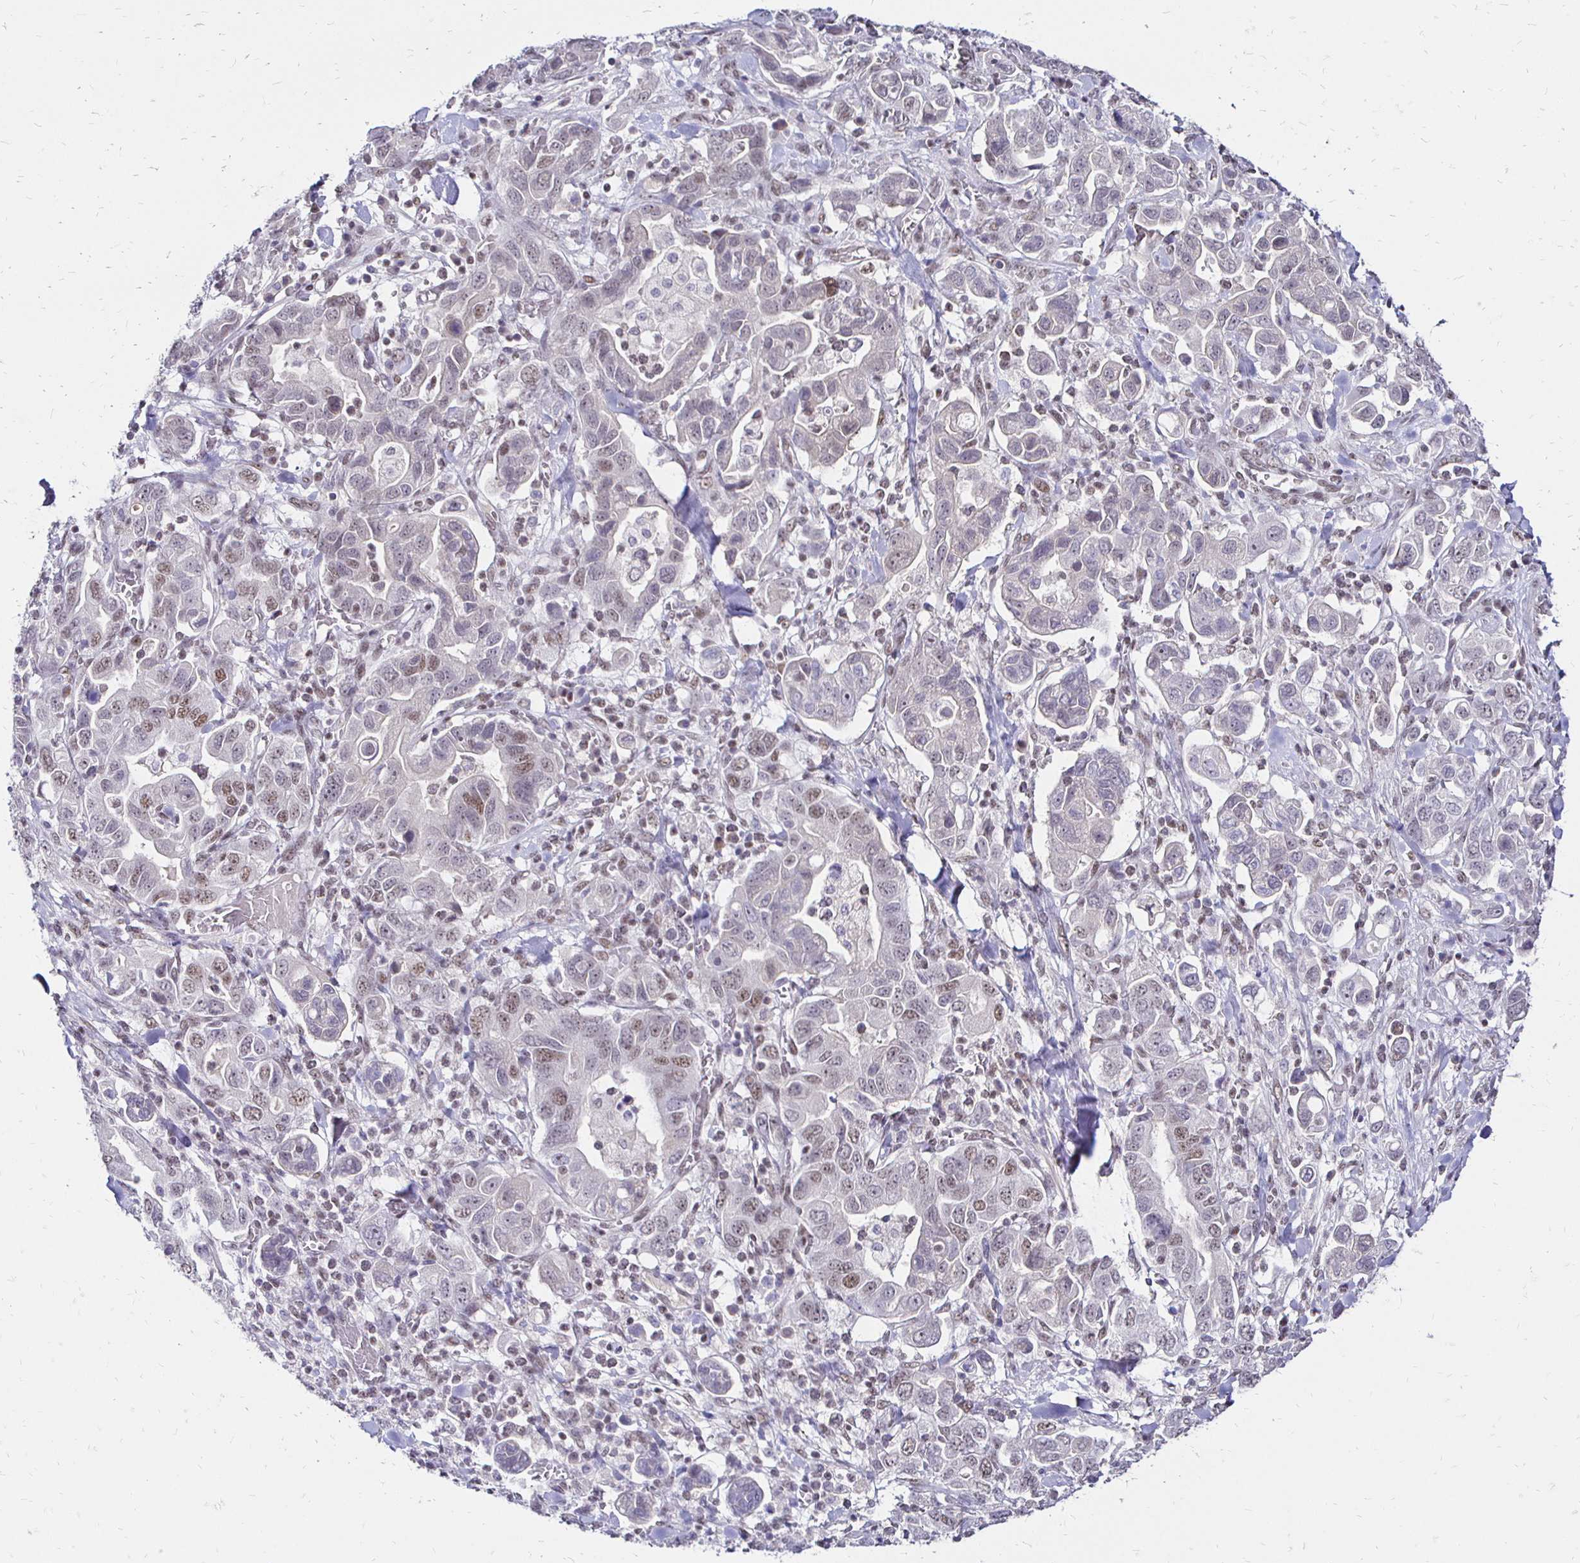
{"staining": {"intensity": "weak", "quantity": "25%-75%", "location": "nuclear"}, "tissue": "stomach cancer", "cell_type": "Tumor cells", "image_type": "cancer", "snomed": [{"axis": "morphology", "description": "Adenocarcinoma, NOS"}, {"axis": "topography", "description": "Stomach, upper"}, {"axis": "topography", "description": "Stomach"}], "caption": "Immunohistochemical staining of stomach cancer (adenocarcinoma) shows low levels of weak nuclear protein expression in about 25%-75% of tumor cells.", "gene": "SIN3A", "patient": {"sex": "male", "age": 62}}